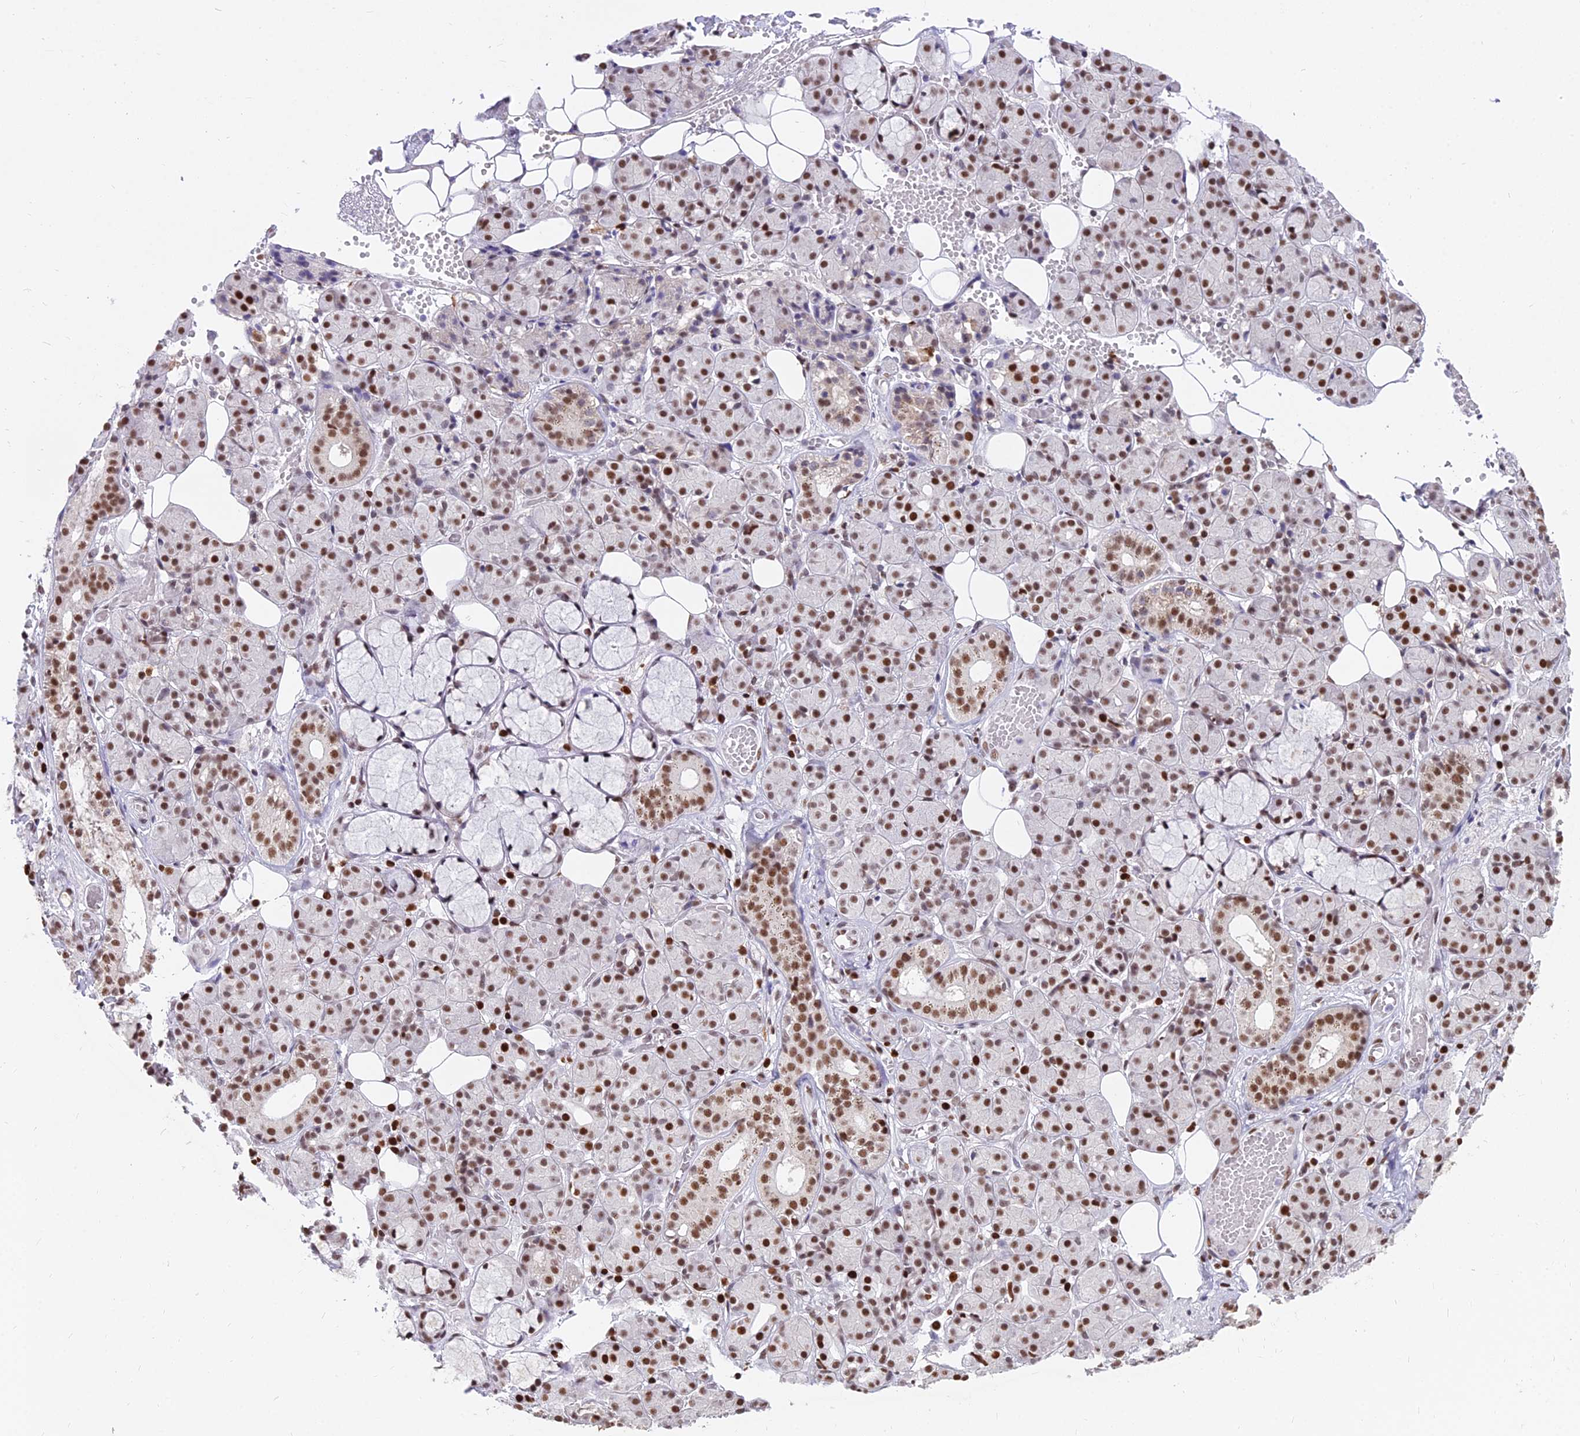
{"staining": {"intensity": "strong", "quantity": ">75%", "location": "nuclear"}, "tissue": "salivary gland", "cell_type": "Glandular cells", "image_type": "normal", "snomed": [{"axis": "morphology", "description": "Normal tissue, NOS"}, {"axis": "topography", "description": "Salivary gland"}], "caption": "DAB immunohistochemical staining of unremarkable human salivary gland demonstrates strong nuclear protein positivity in about >75% of glandular cells. Immunohistochemistry (ihc) stains the protein of interest in brown and the nuclei are stained blue.", "gene": "PARP1", "patient": {"sex": "male", "age": 63}}